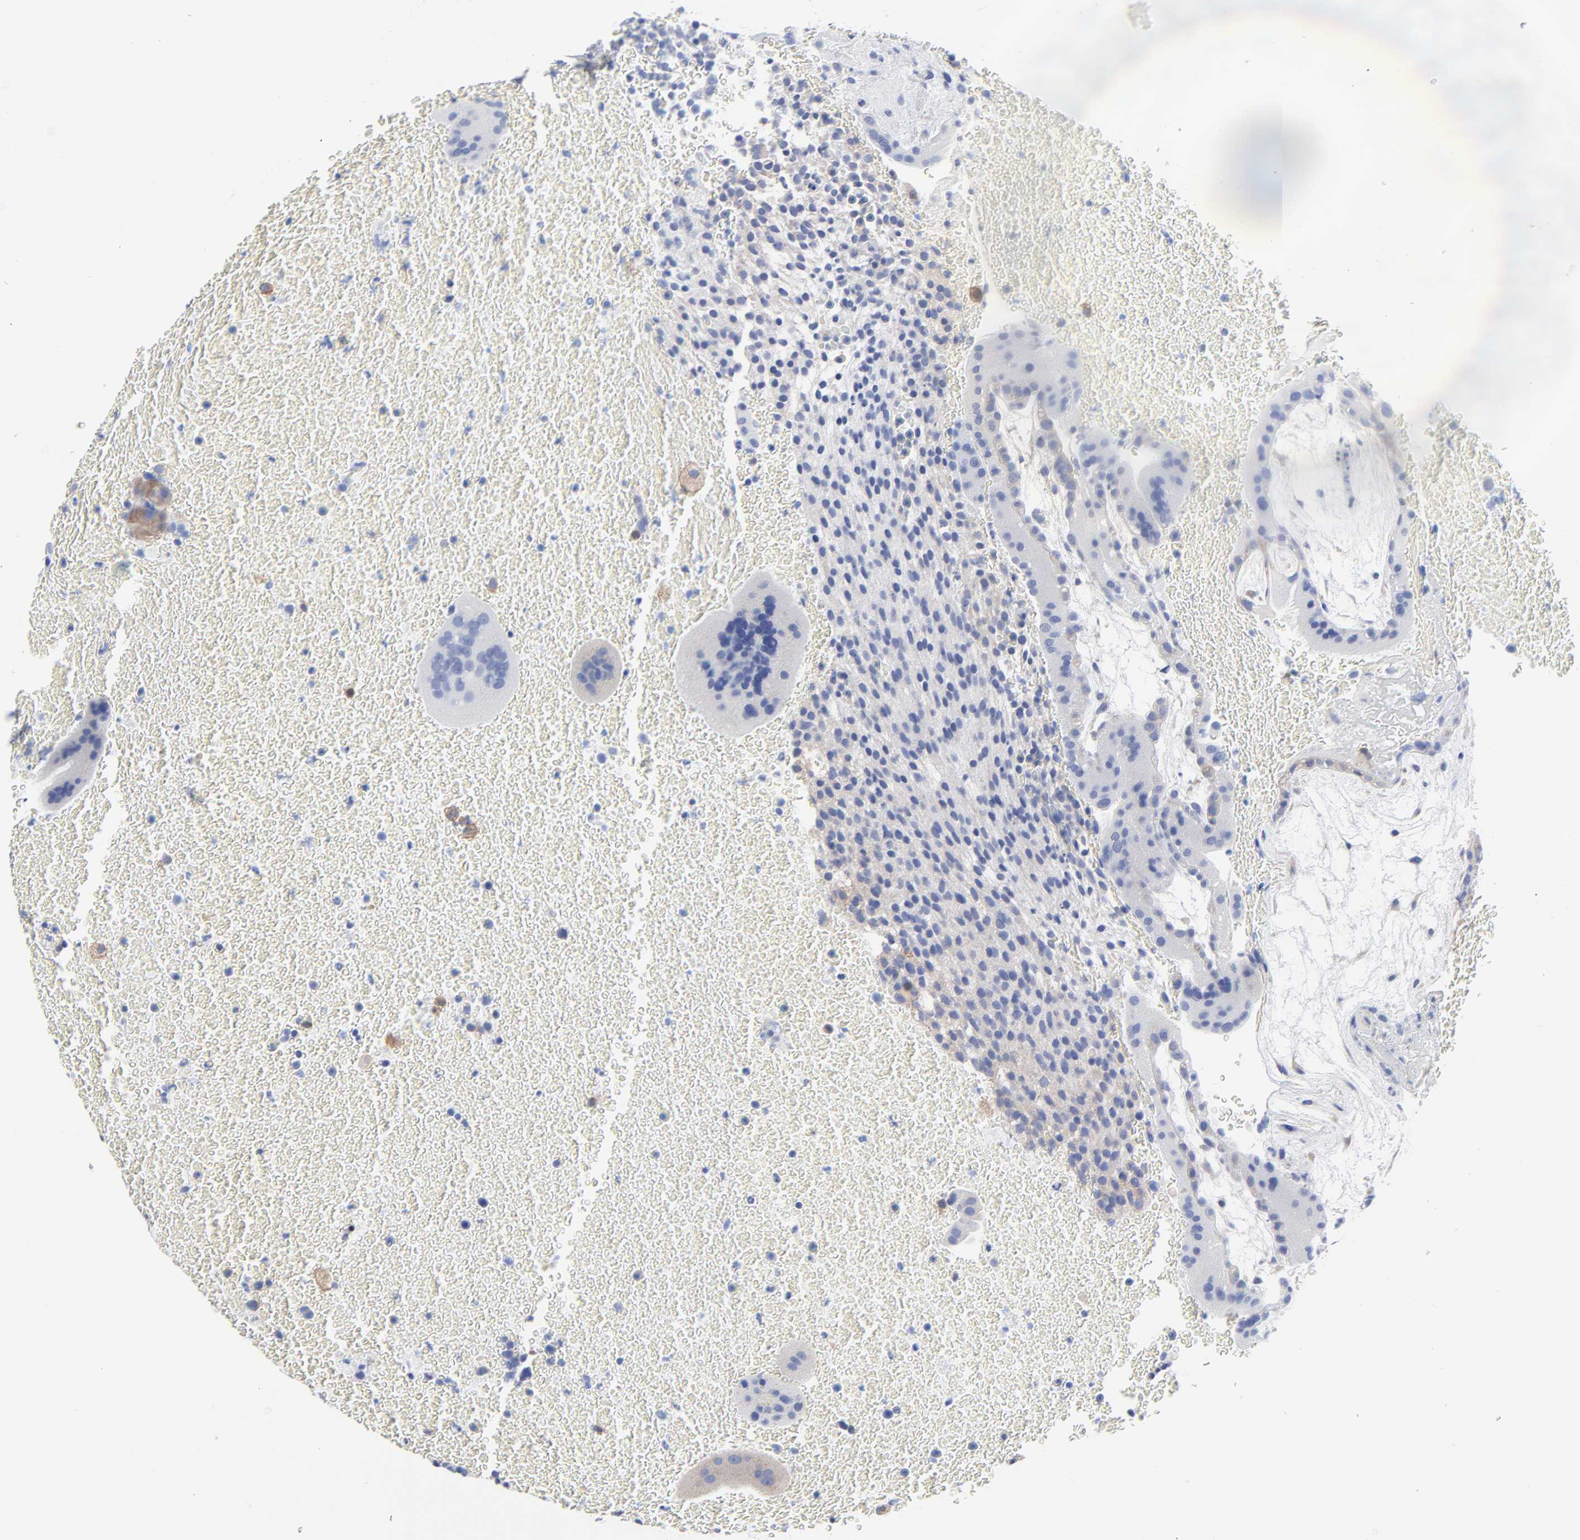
{"staining": {"intensity": "weak", "quantity": "25%-75%", "location": "cytoplasmic/membranous"}, "tissue": "placenta", "cell_type": "Decidual cells", "image_type": "normal", "snomed": [{"axis": "morphology", "description": "Normal tissue, NOS"}, {"axis": "topography", "description": "Placenta"}], "caption": "A brown stain labels weak cytoplasmic/membranous staining of a protein in decidual cells of benign human placenta. The protein is stained brown, and the nuclei are stained in blue (DAB (3,3'-diaminobenzidine) IHC with brightfield microscopy, high magnification).", "gene": "STAT2", "patient": {"sex": "female", "age": 19}}